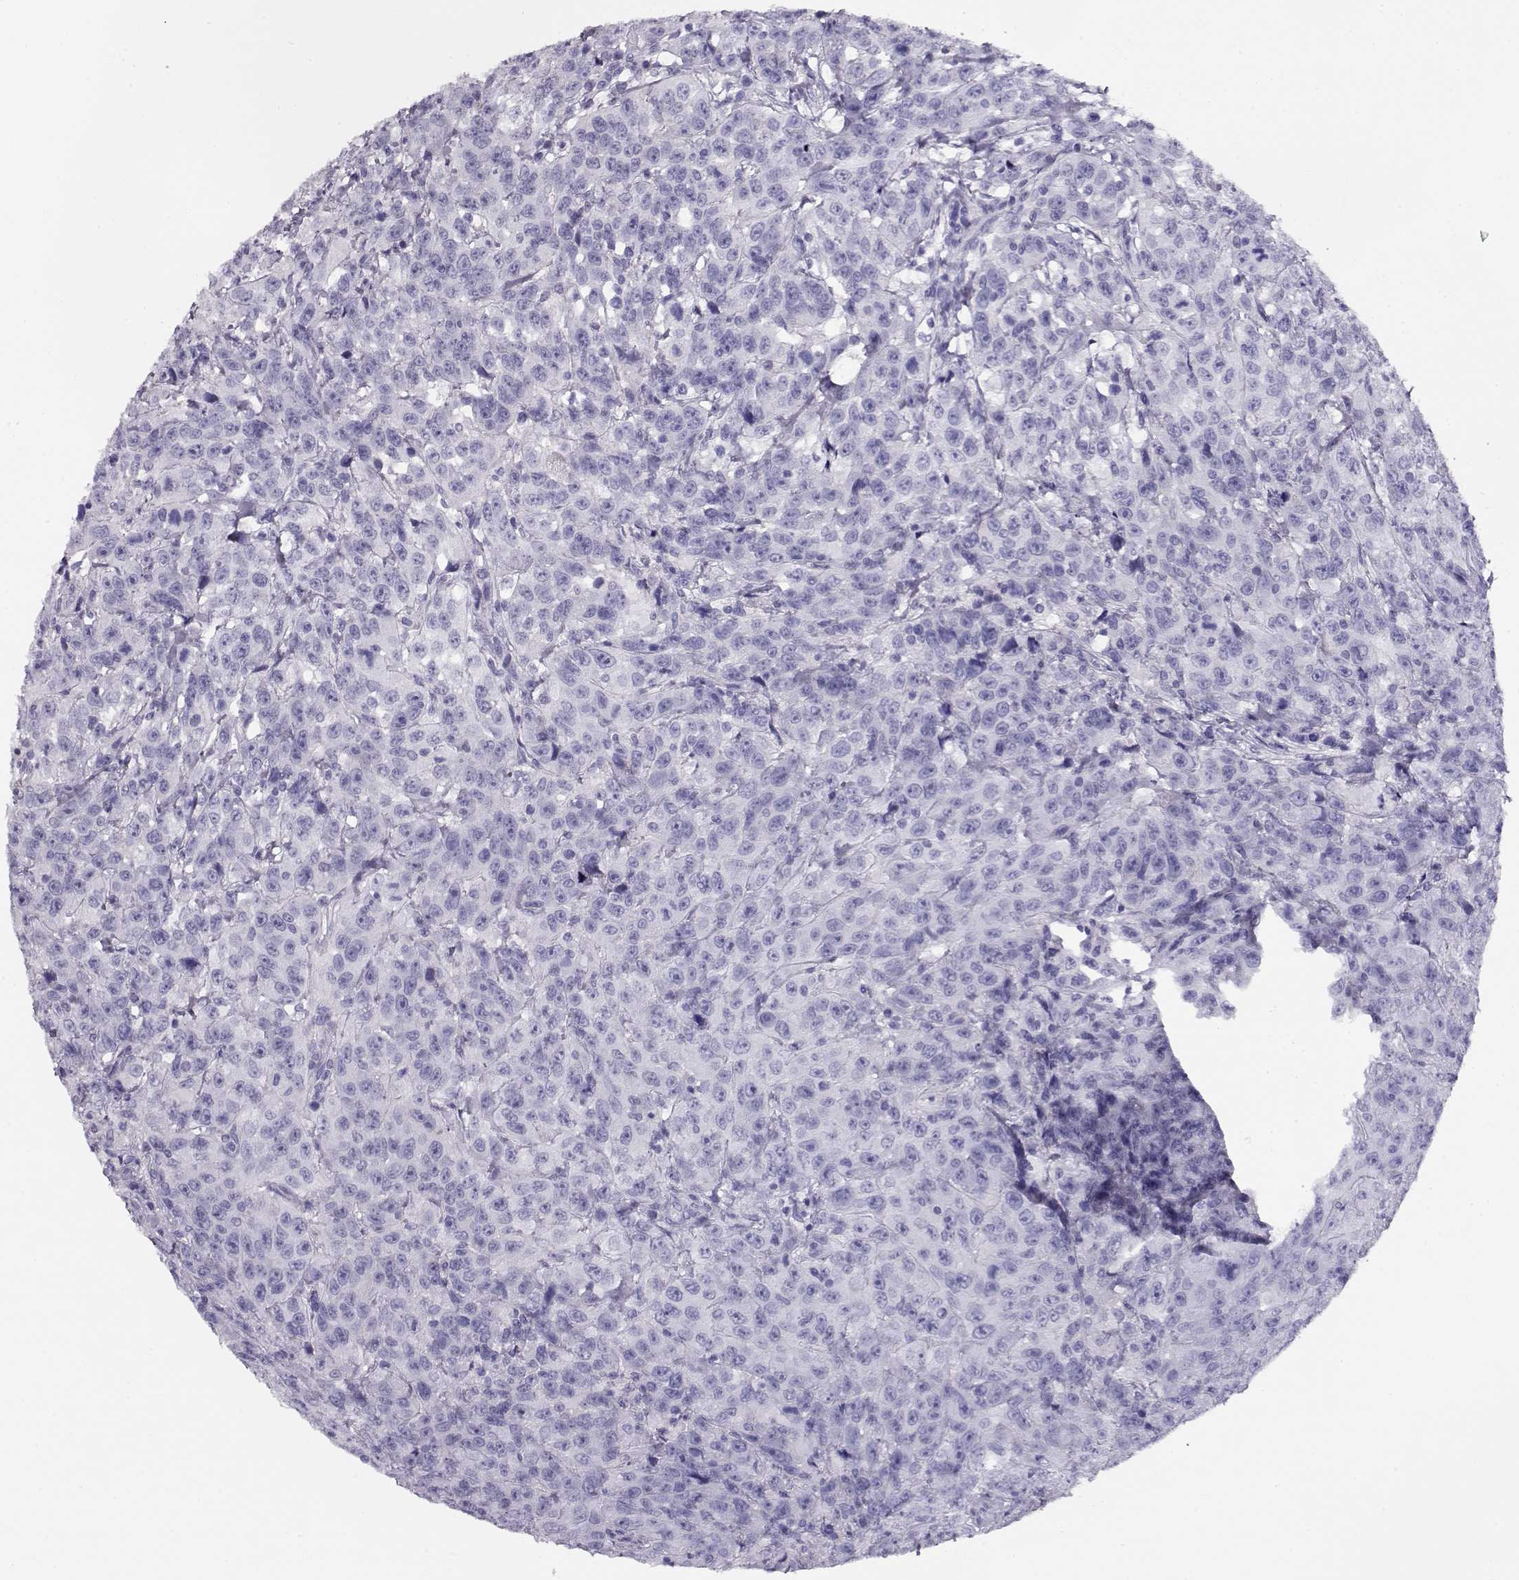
{"staining": {"intensity": "negative", "quantity": "none", "location": "none"}, "tissue": "urothelial cancer", "cell_type": "Tumor cells", "image_type": "cancer", "snomed": [{"axis": "morphology", "description": "Urothelial carcinoma, NOS"}, {"axis": "morphology", "description": "Urothelial carcinoma, High grade"}, {"axis": "topography", "description": "Urinary bladder"}], "caption": "Histopathology image shows no protein staining in tumor cells of transitional cell carcinoma tissue. Brightfield microscopy of immunohistochemistry (IHC) stained with DAB (3,3'-diaminobenzidine) (brown) and hematoxylin (blue), captured at high magnification.", "gene": "CRX", "patient": {"sex": "female", "age": 73}}